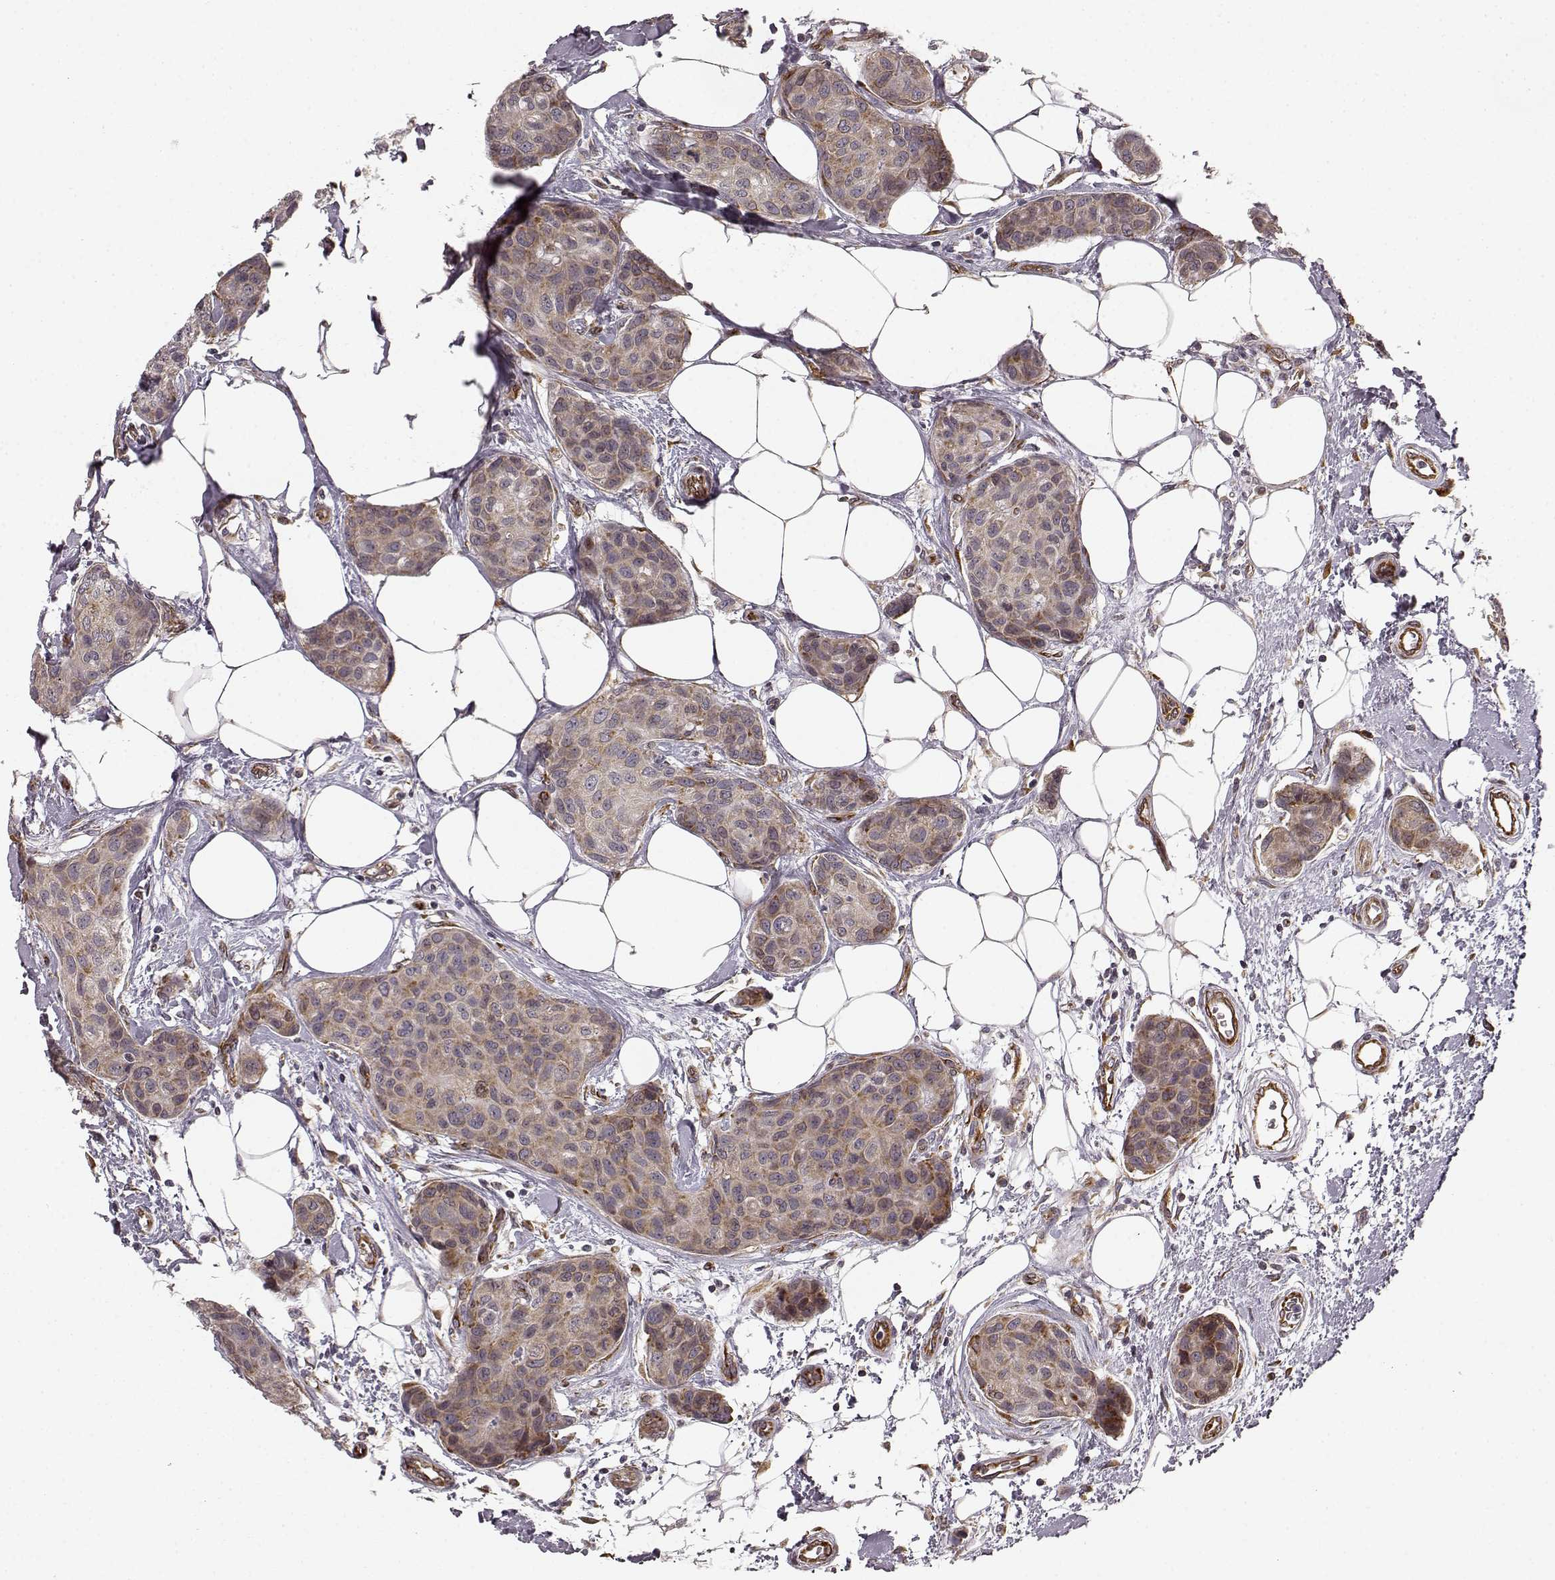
{"staining": {"intensity": "weak", "quantity": ">75%", "location": "cytoplasmic/membranous"}, "tissue": "breast cancer", "cell_type": "Tumor cells", "image_type": "cancer", "snomed": [{"axis": "morphology", "description": "Duct carcinoma"}, {"axis": "topography", "description": "Breast"}], "caption": "IHC histopathology image of breast infiltrating ductal carcinoma stained for a protein (brown), which reveals low levels of weak cytoplasmic/membranous positivity in approximately >75% of tumor cells.", "gene": "TMEM14A", "patient": {"sex": "female", "age": 80}}